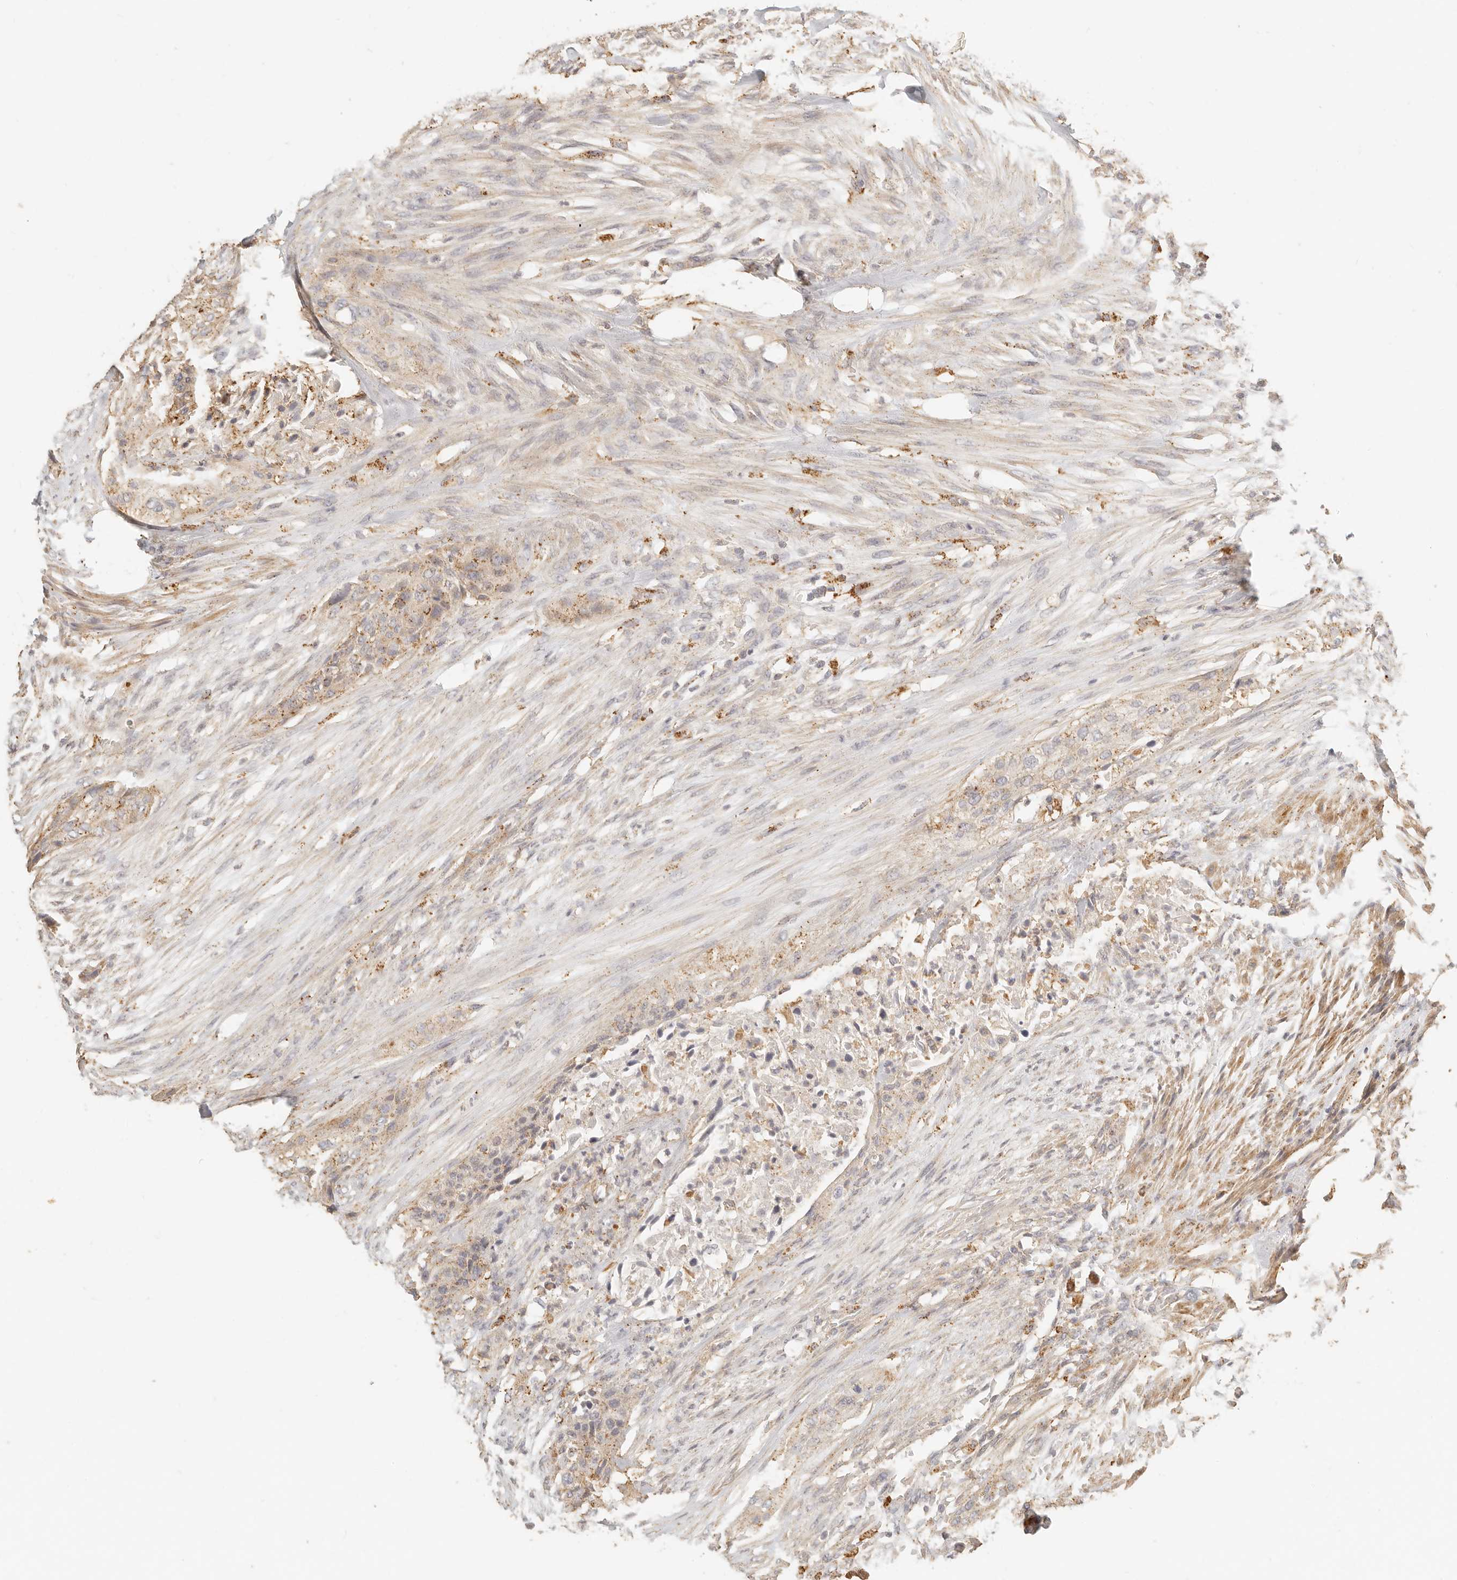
{"staining": {"intensity": "weak", "quantity": "25%-75%", "location": "cytoplasmic/membranous"}, "tissue": "urothelial cancer", "cell_type": "Tumor cells", "image_type": "cancer", "snomed": [{"axis": "morphology", "description": "Urothelial carcinoma, High grade"}, {"axis": "topography", "description": "Urinary bladder"}], "caption": "Protein staining reveals weak cytoplasmic/membranous expression in about 25%-75% of tumor cells in high-grade urothelial carcinoma. The protein is shown in brown color, while the nuclei are stained blue.", "gene": "CNMD", "patient": {"sex": "male", "age": 35}}